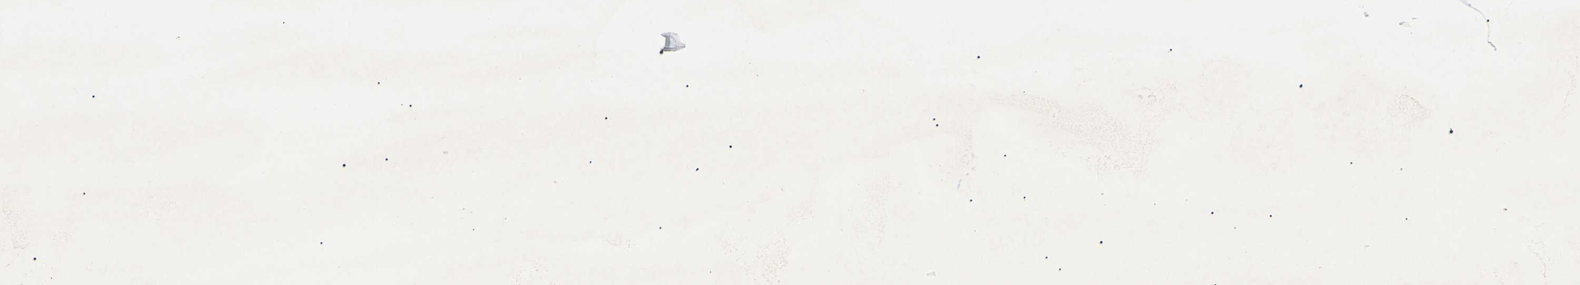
{"staining": {"intensity": "negative", "quantity": "none", "location": "none"}, "tissue": "adipose tissue", "cell_type": "Adipocytes", "image_type": "normal", "snomed": [{"axis": "morphology", "description": "Normal tissue, NOS"}, {"axis": "topography", "description": "Breast"}, {"axis": "topography", "description": "Adipose tissue"}], "caption": "Immunohistochemistry of unremarkable human adipose tissue displays no expression in adipocytes. (Immunohistochemistry (ihc), brightfield microscopy, high magnification).", "gene": "EPN1", "patient": {"sex": "female", "age": 25}}